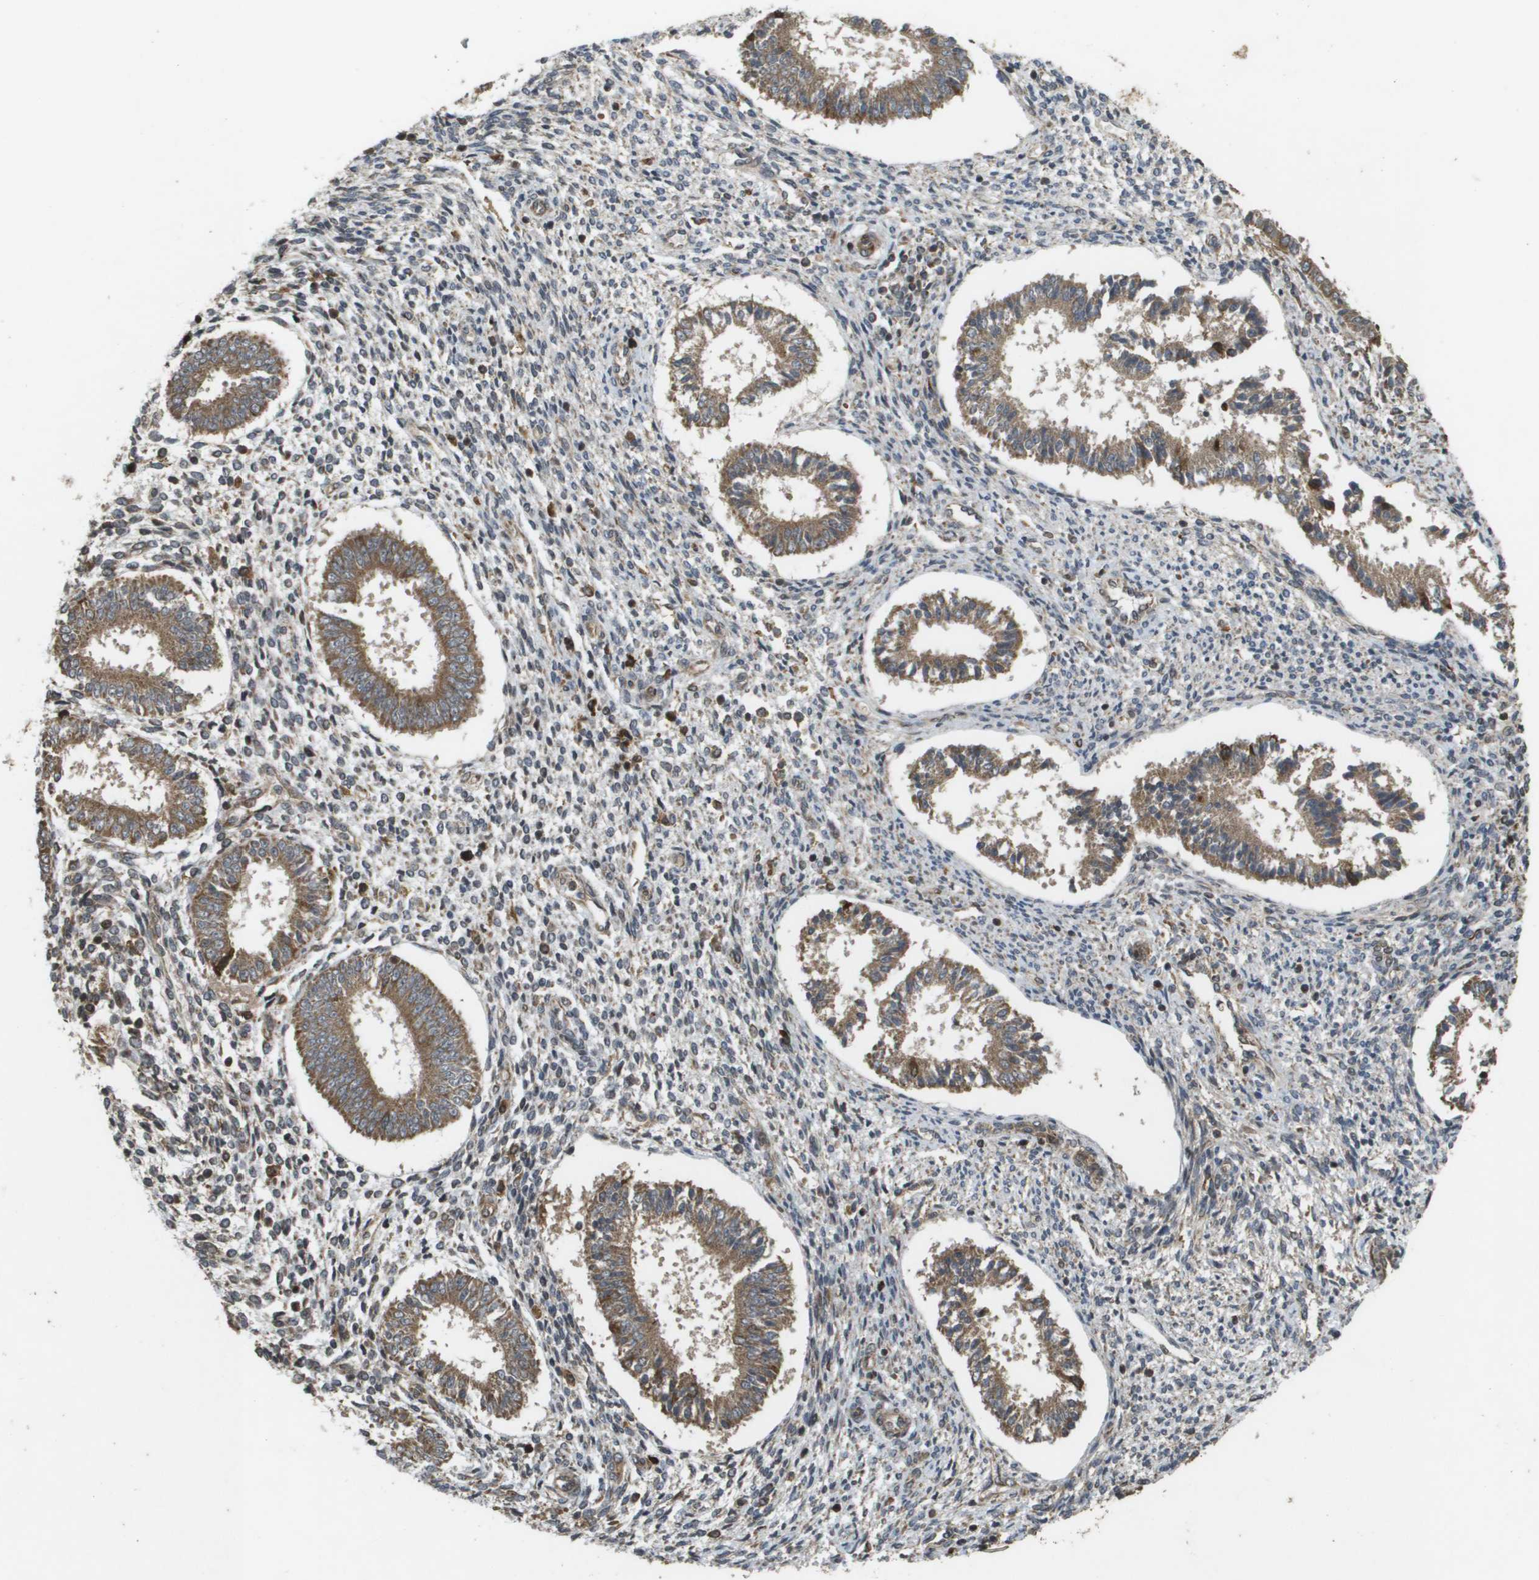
{"staining": {"intensity": "weak", "quantity": "25%-75%", "location": "cytoplasmic/membranous"}, "tissue": "endometrium", "cell_type": "Cells in endometrial stroma", "image_type": "normal", "snomed": [{"axis": "morphology", "description": "Normal tissue, NOS"}, {"axis": "topography", "description": "Endometrium"}], "caption": "Protein expression analysis of normal human endometrium reveals weak cytoplasmic/membranous expression in approximately 25%-75% of cells in endometrial stroma.", "gene": "KIF11", "patient": {"sex": "female", "age": 35}}